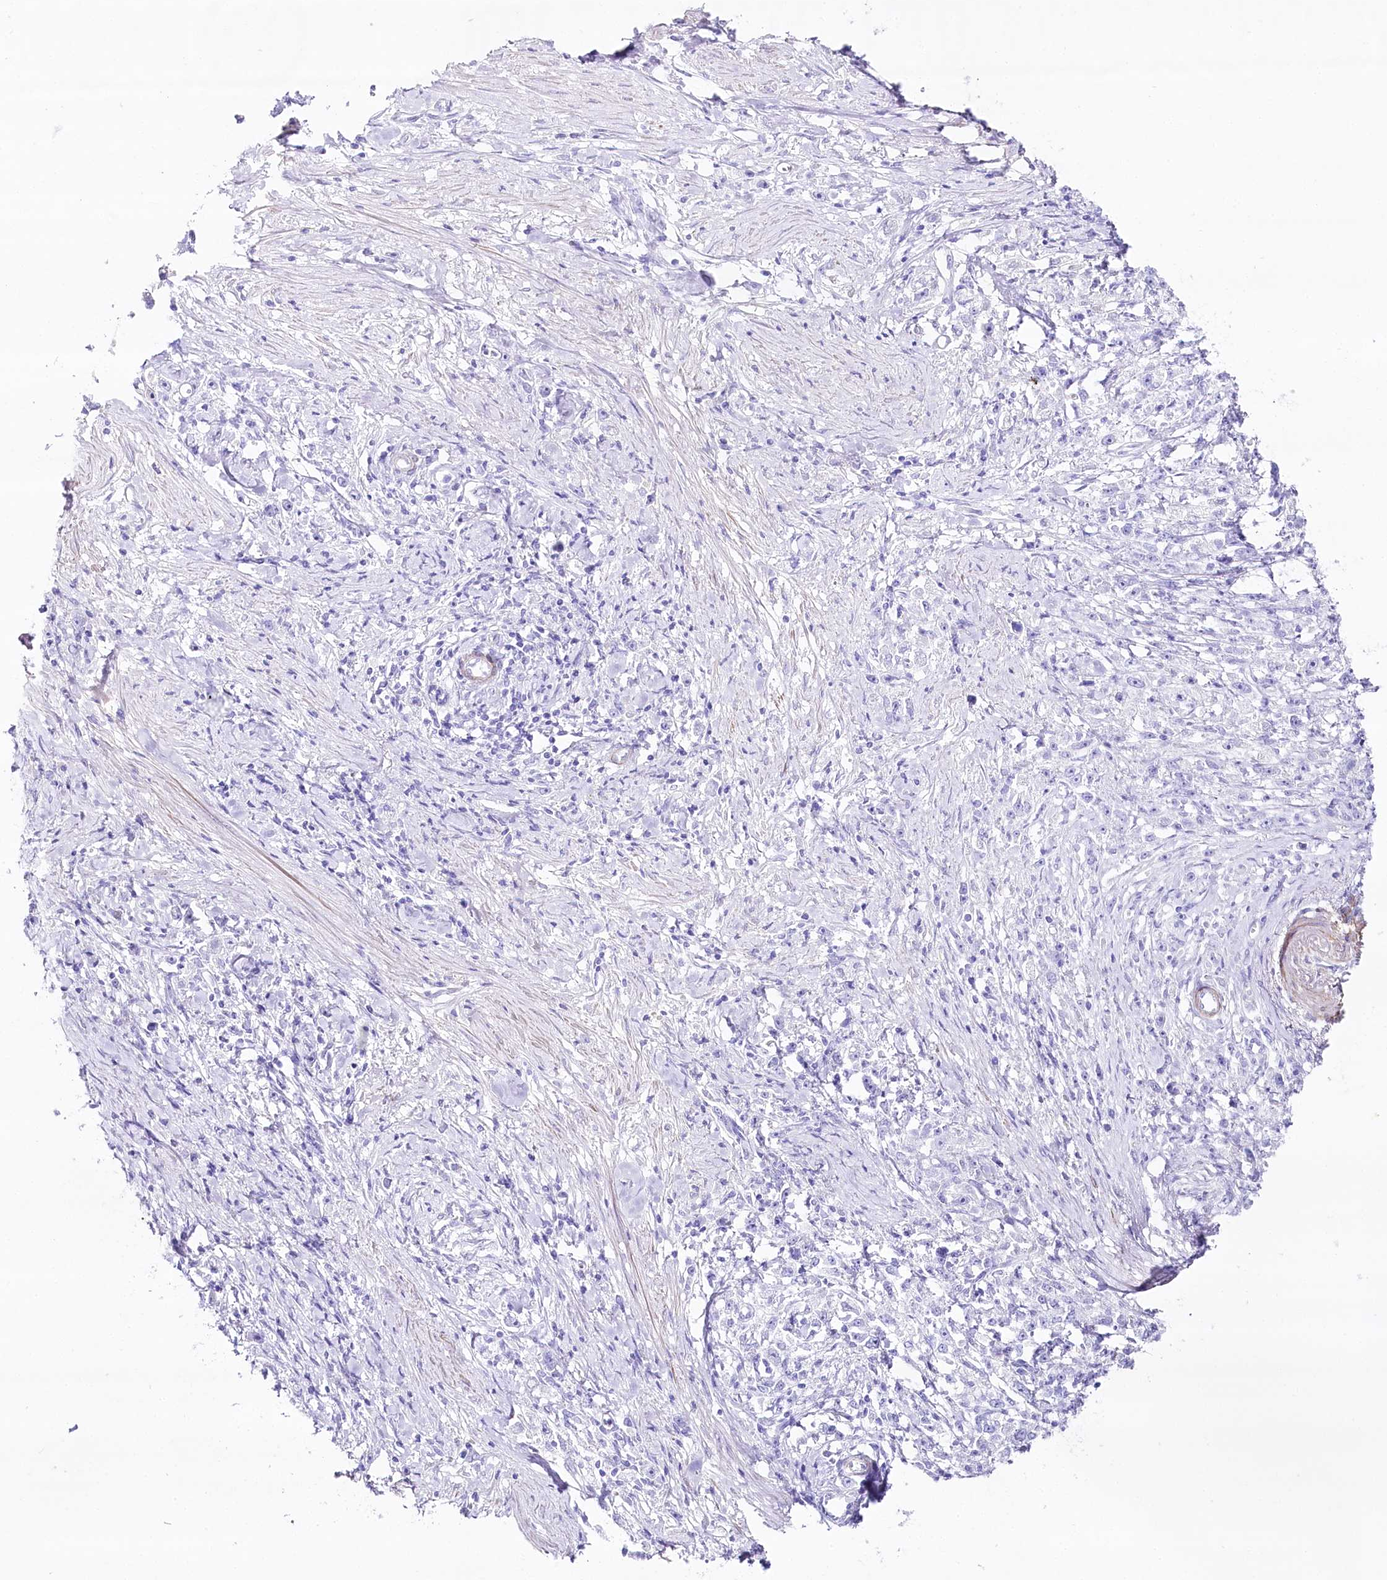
{"staining": {"intensity": "negative", "quantity": "none", "location": "none"}, "tissue": "stomach cancer", "cell_type": "Tumor cells", "image_type": "cancer", "snomed": [{"axis": "morphology", "description": "Adenocarcinoma, NOS"}, {"axis": "topography", "description": "Stomach"}], "caption": "Immunohistochemical staining of human adenocarcinoma (stomach) shows no significant staining in tumor cells. (Brightfield microscopy of DAB (3,3'-diaminobenzidine) immunohistochemistry (IHC) at high magnification).", "gene": "CSN3", "patient": {"sex": "female", "age": 59}}